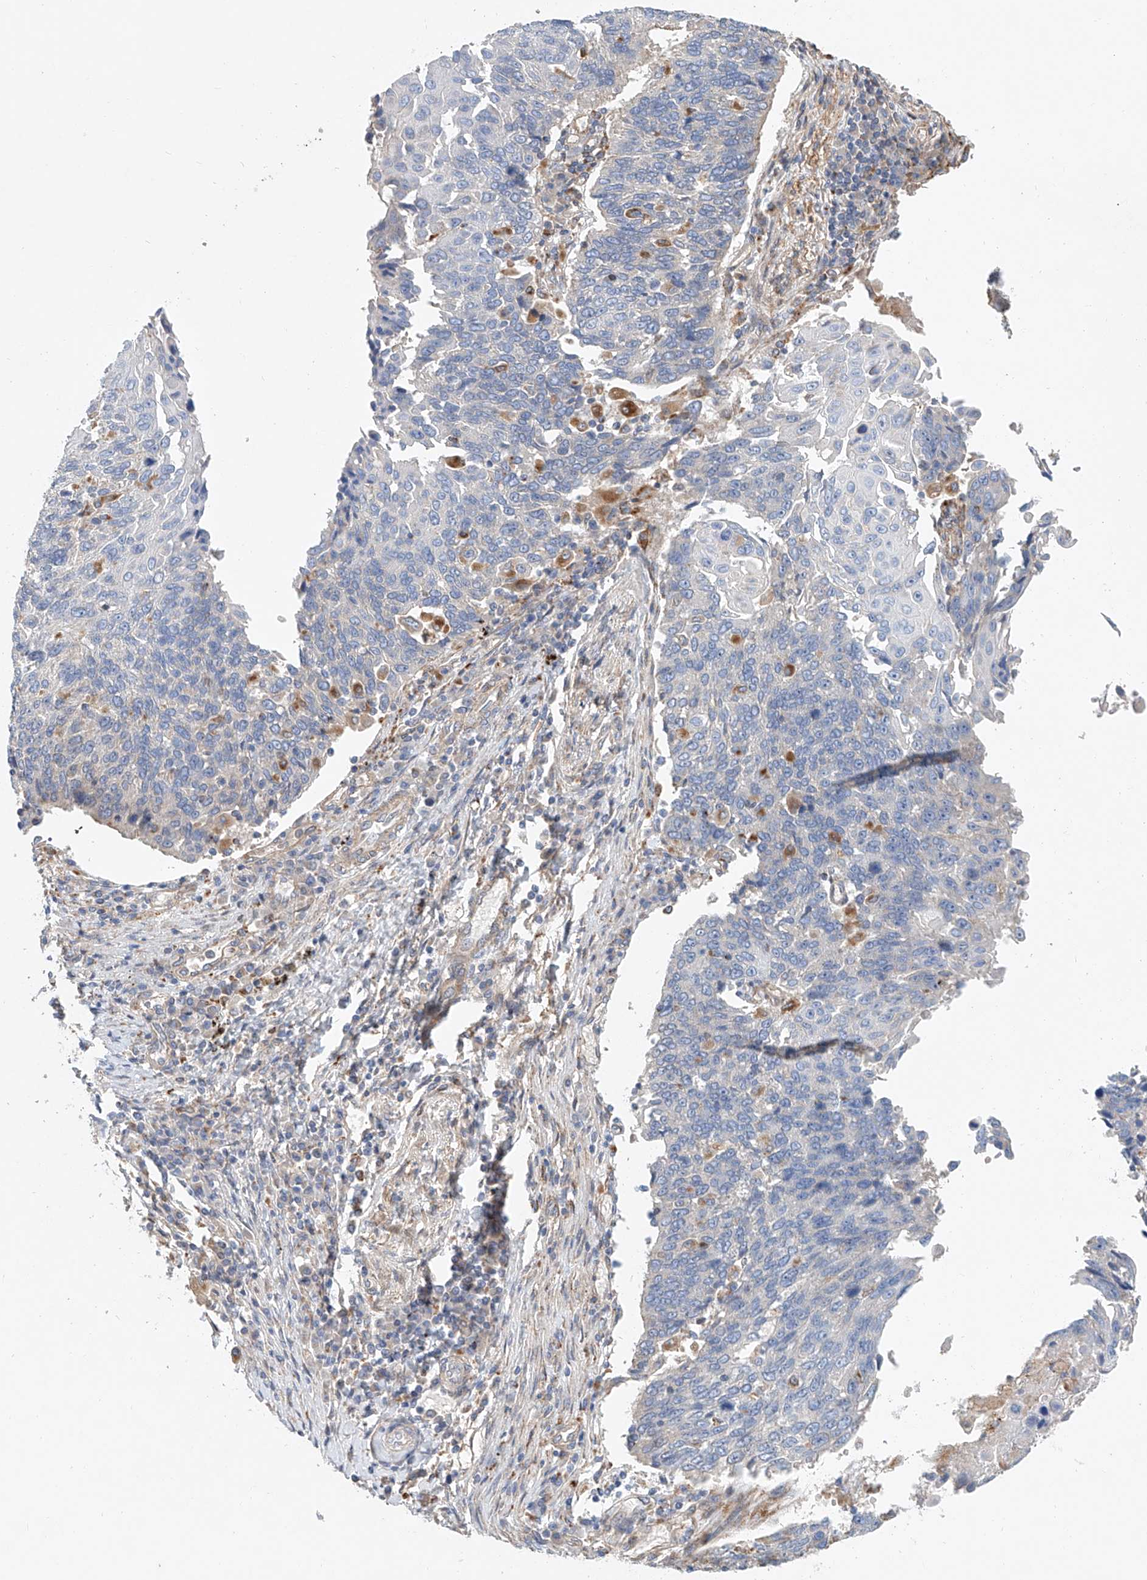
{"staining": {"intensity": "negative", "quantity": "none", "location": "none"}, "tissue": "lung cancer", "cell_type": "Tumor cells", "image_type": "cancer", "snomed": [{"axis": "morphology", "description": "Squamous cell carcinoma, NOS"}, {"axis": "topography", "description": "Lung"}], "caption": "Image shows no significant protein expression in tumor cells of lung cancer. The staining was performed using DAB to visualize the protein expression in brown, while the nuclei were stained in blue with hematoxylin (Magnification: 20x).", "gene": "HGSNAT", "patient": {"sex": "male", "age": 66}}